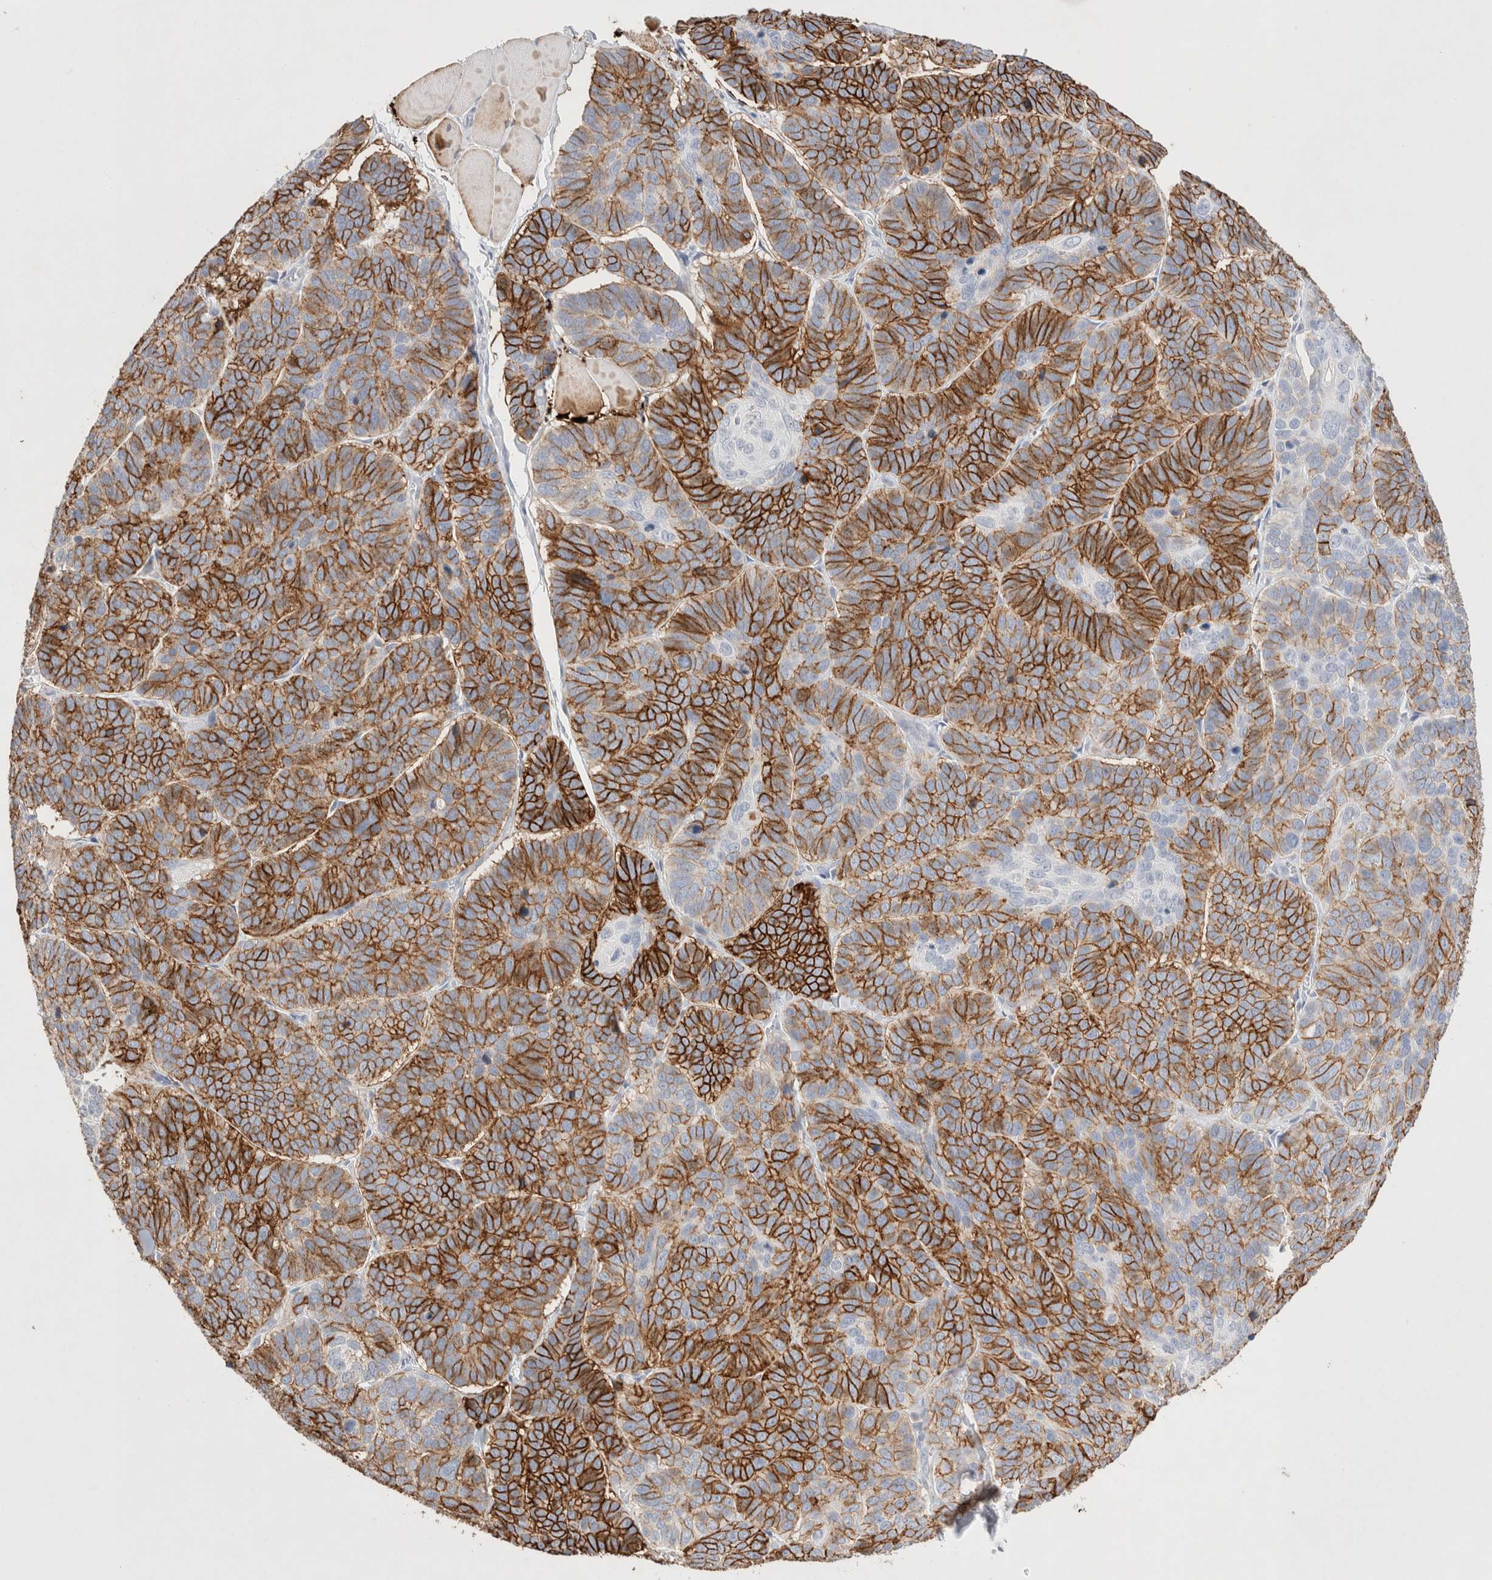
{"staining": {"intensity": "strong", "quantity": ">75%", "location": "cytoplasmic/membranous"}, "tissue": "skin cancer", "cell_type": "Tumor cells", "image_type": "cancer", "snomed": [{"axis": "morphology", "description": "Basal cell carcinoma"}, {"axis": "topography", "description": "Skin"}], "caption": "There is high levels of strong cytoplasmic/membranous expression in tumor cells of skin cancer (basal cell carcinoma), as demonstrated by immunohistochemical staining (brown color).", "gene": "EPCAM", "patient": {"sex": "male", "age": 62}}